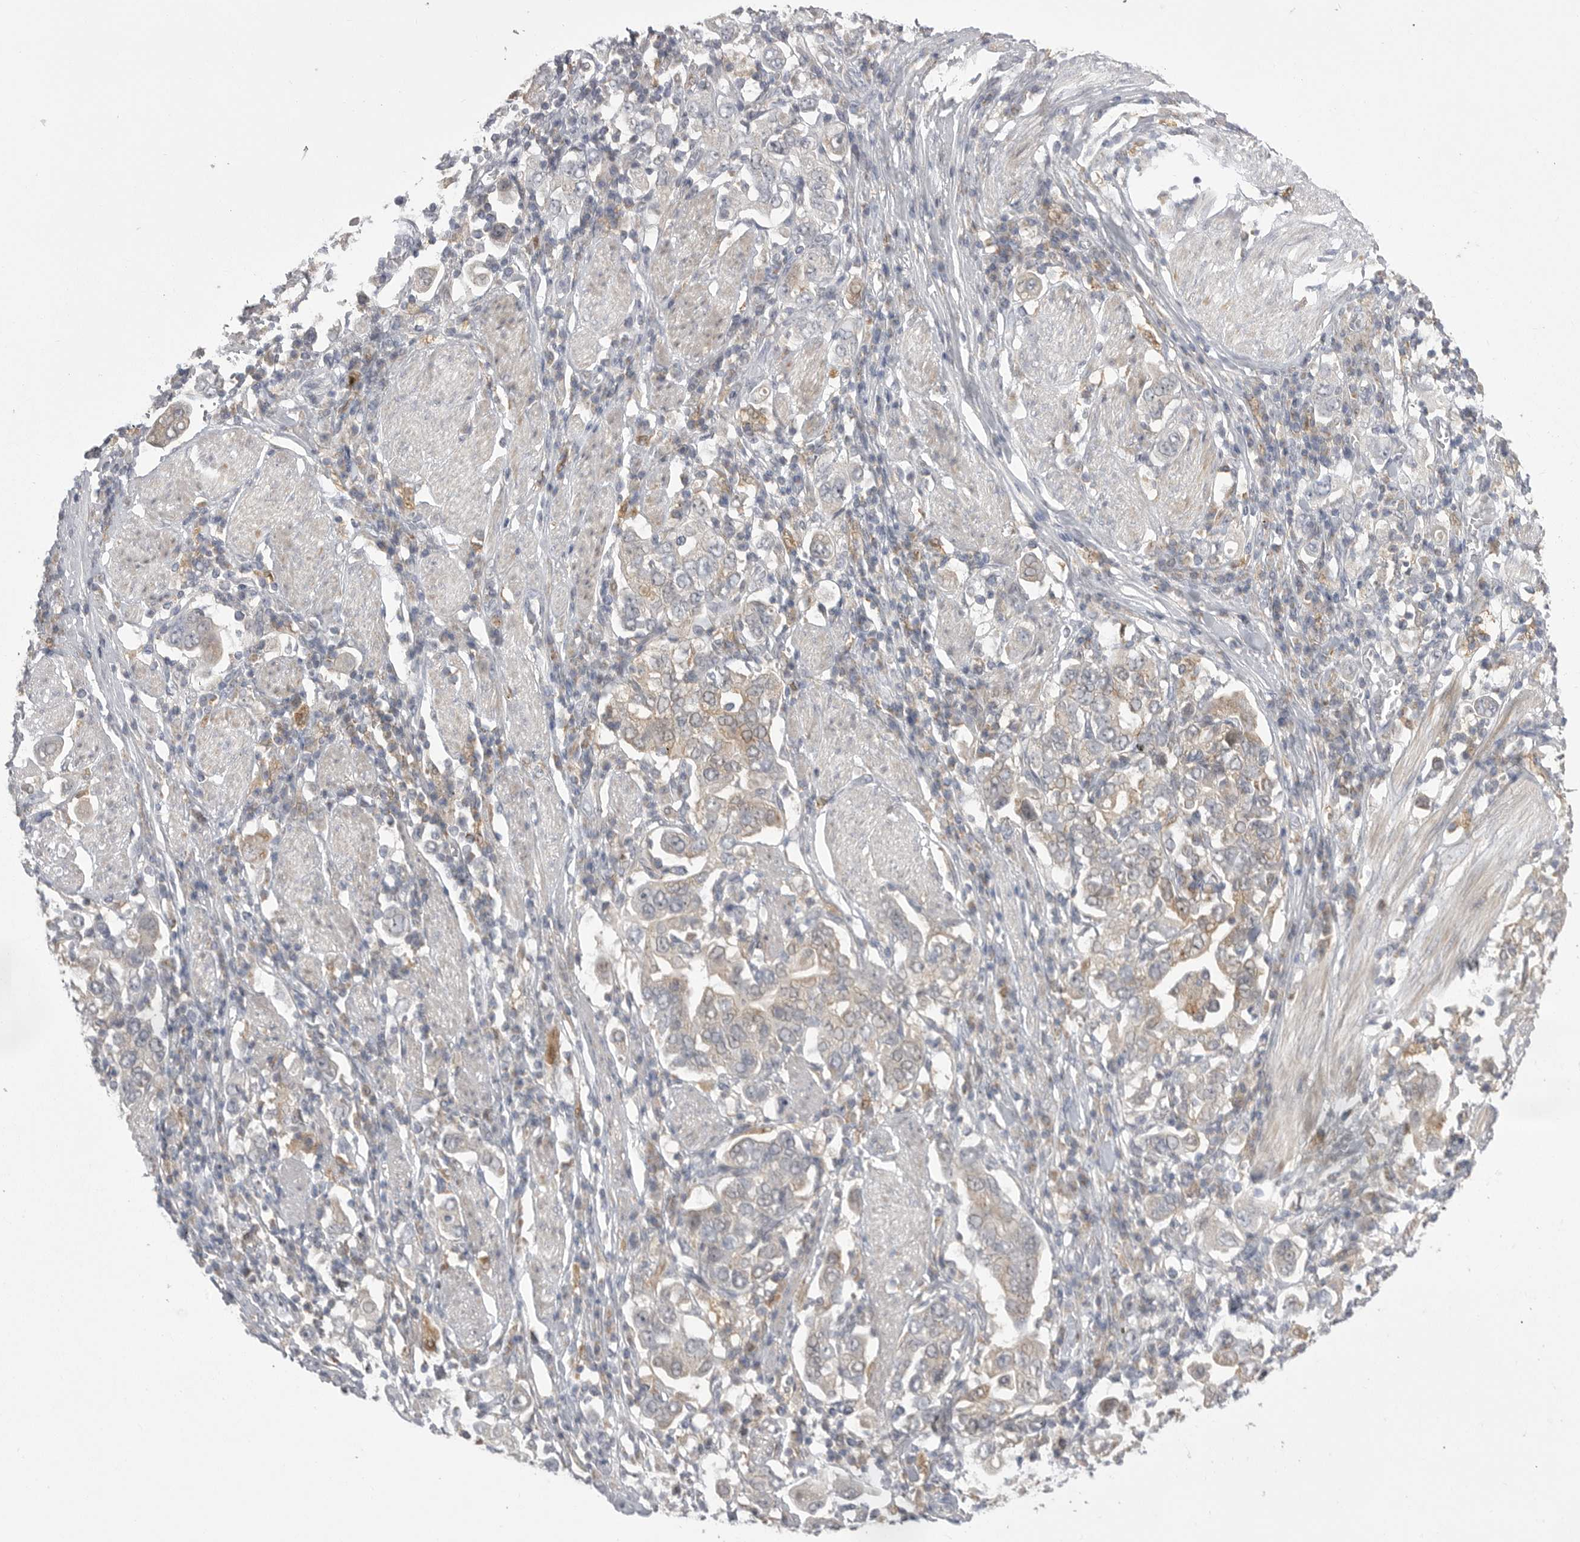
{"staining": {"intensity": "weak", "quantity": "25%-75%", "location": "cytoplasmic/membranous"}, "tissue": "stomach cancer", "cell_type": "Tumor cells", "image_type": "cancer", "snomed": [{"axis": "morphology", "description": "Adenocarcinoma, NOS"}, {"axis": "topography", "description": "Stomach, upper"}], "caption": "Weak cytoplasmic/membranous protein expression is seen in about 25%-75% of tumor cells in stomach cancer (adenocarcinoma).", "gene": "KYAT3", "patient": {"sex": "male", "age": 62}}